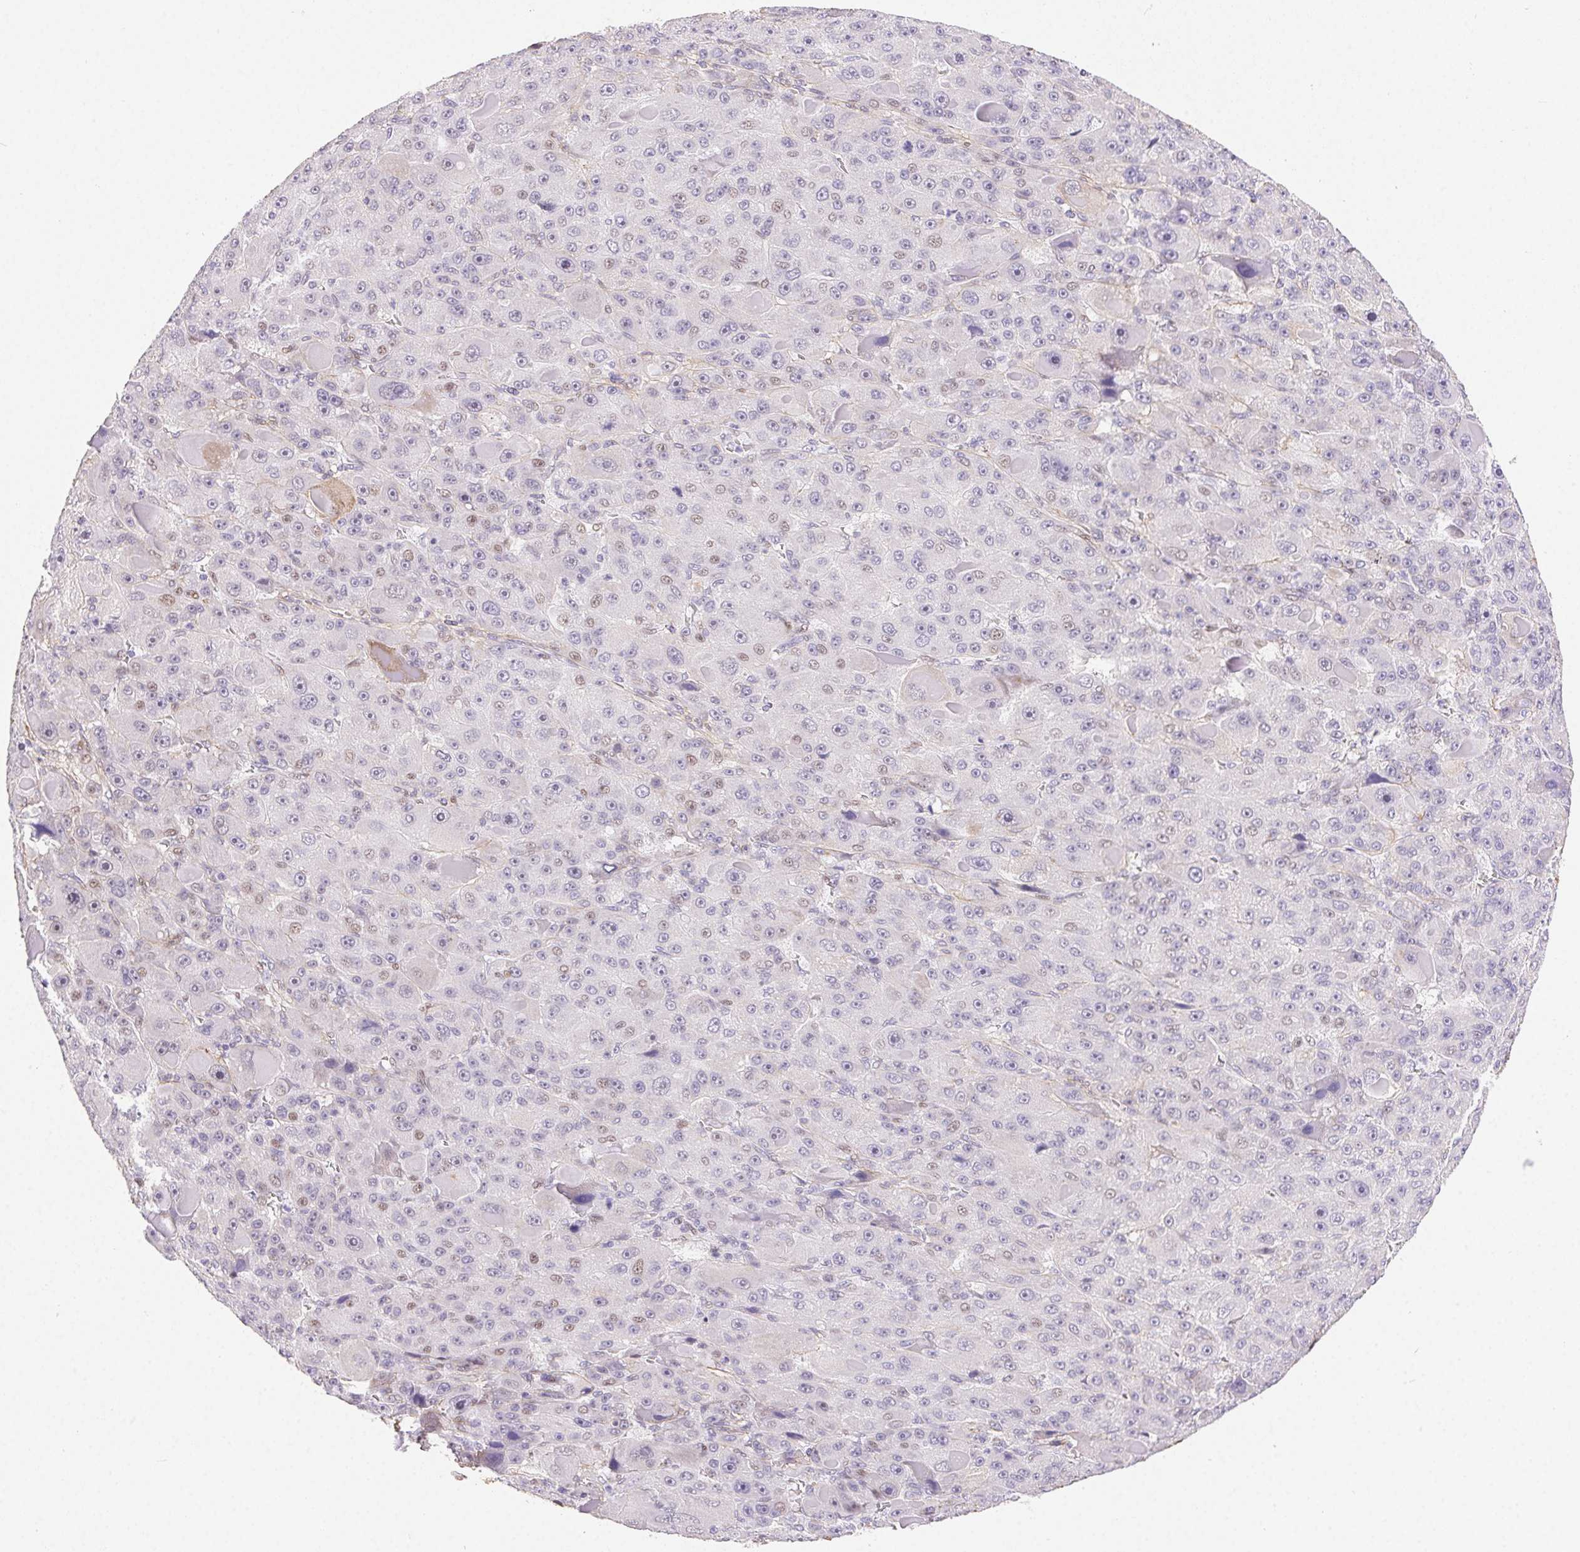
{"staining": {"intensity": "weak", "quantity": "<25%", "location": "nuclear"}, "tissue": "liver cancer", "cell_type": "Tumor cells", "image_type": "cancer", "snomed": [{"axis": "morphology", "description": "Carcinoma, Hepatocellular, NOS"}, {"axis": "topography", "description": "Liver"}], "caption": "There is no significant expression in tumor cells of liver cancer. The staining is performed using DAB (3,3'-diaminobenzidine) brown chromogen with nuclei counter-stained in using hematoxylin.", "gene": "PDZD2", "patient": {"sex": "male", "age": 76}}